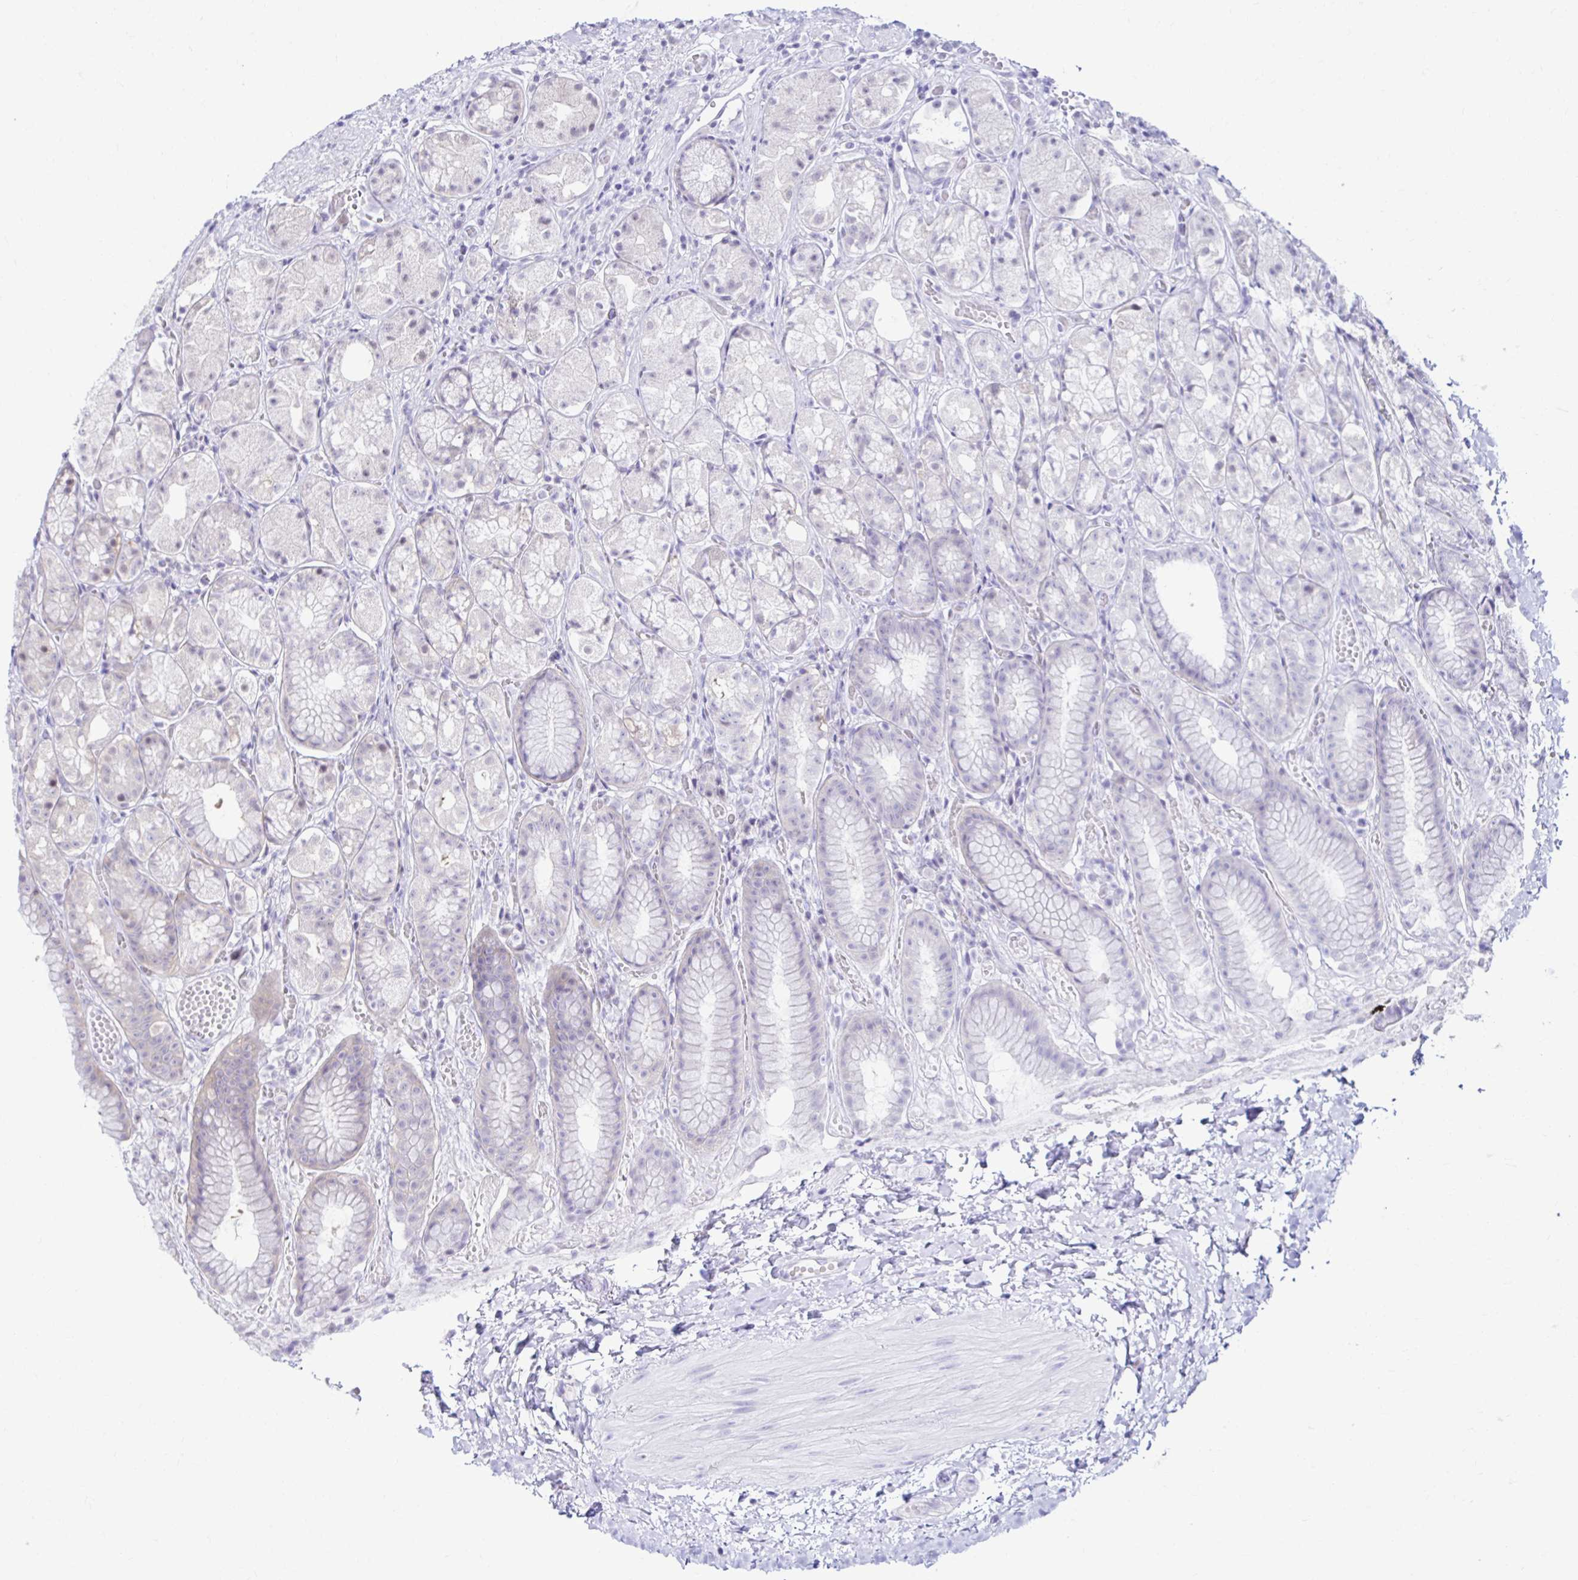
{"staining": {"intensity": "weak", "quantity": "<25%", "location": "nuclear"}, "tissue": "stomach", "cell_type": "Glandular cells", "image_type": "normal", "snomed": [{"axis": "morphology", "description": "Normal tissue, NOS"}, {"axis": "topography", "description": "Stomach"}], "caption": "An immunohistochemistry photomicrograph of unremarkable stomach is shown. There is no staining in glandular cells of stomach.", "gene": "PSMD3", "patient": {"sex": "male", "age": 70}}